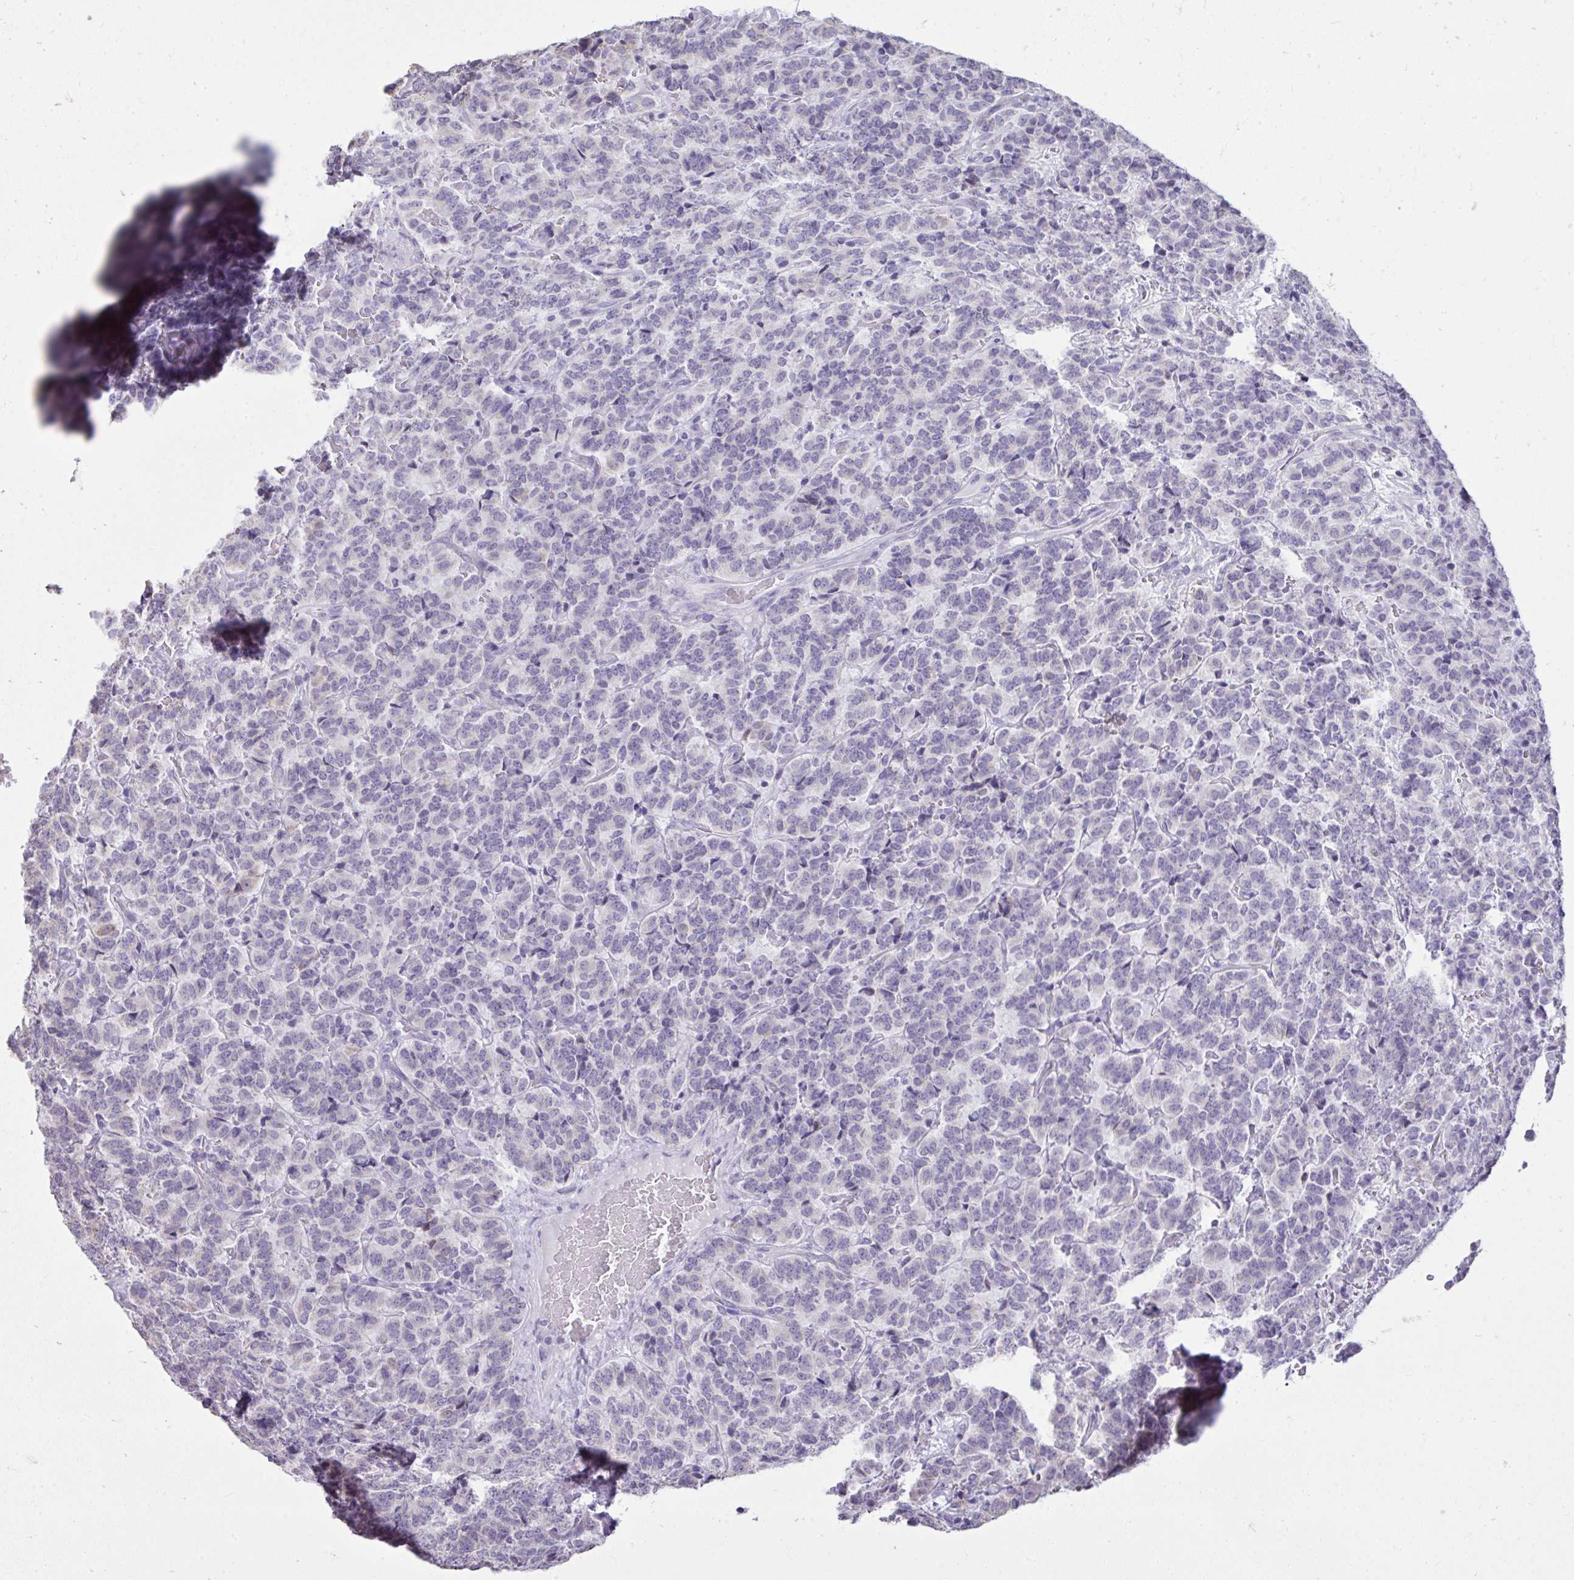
{"staining": {"intensity": "negative", "quantity": "none", "location": "none"}, "tissue": "carcinoid", "cell_type": "Tumor cells", "image_type": "cancer", "snomed": [{"axis": "morphology", "description": "Carcinoid, malignant, NOS"}, {"axis": "topography", "description": "Pancreas"}], "caption": "An image of carcinoid stained for a protein demonstrates no brown staining in tumor cells. The staining is performed using DAB (3,3'-diaminobenzidine) brown chromogen with nuclei counter-stained in using hematoxylin.", "gene": "NPPA", "patient": {"sex": "male", "age": 36}}